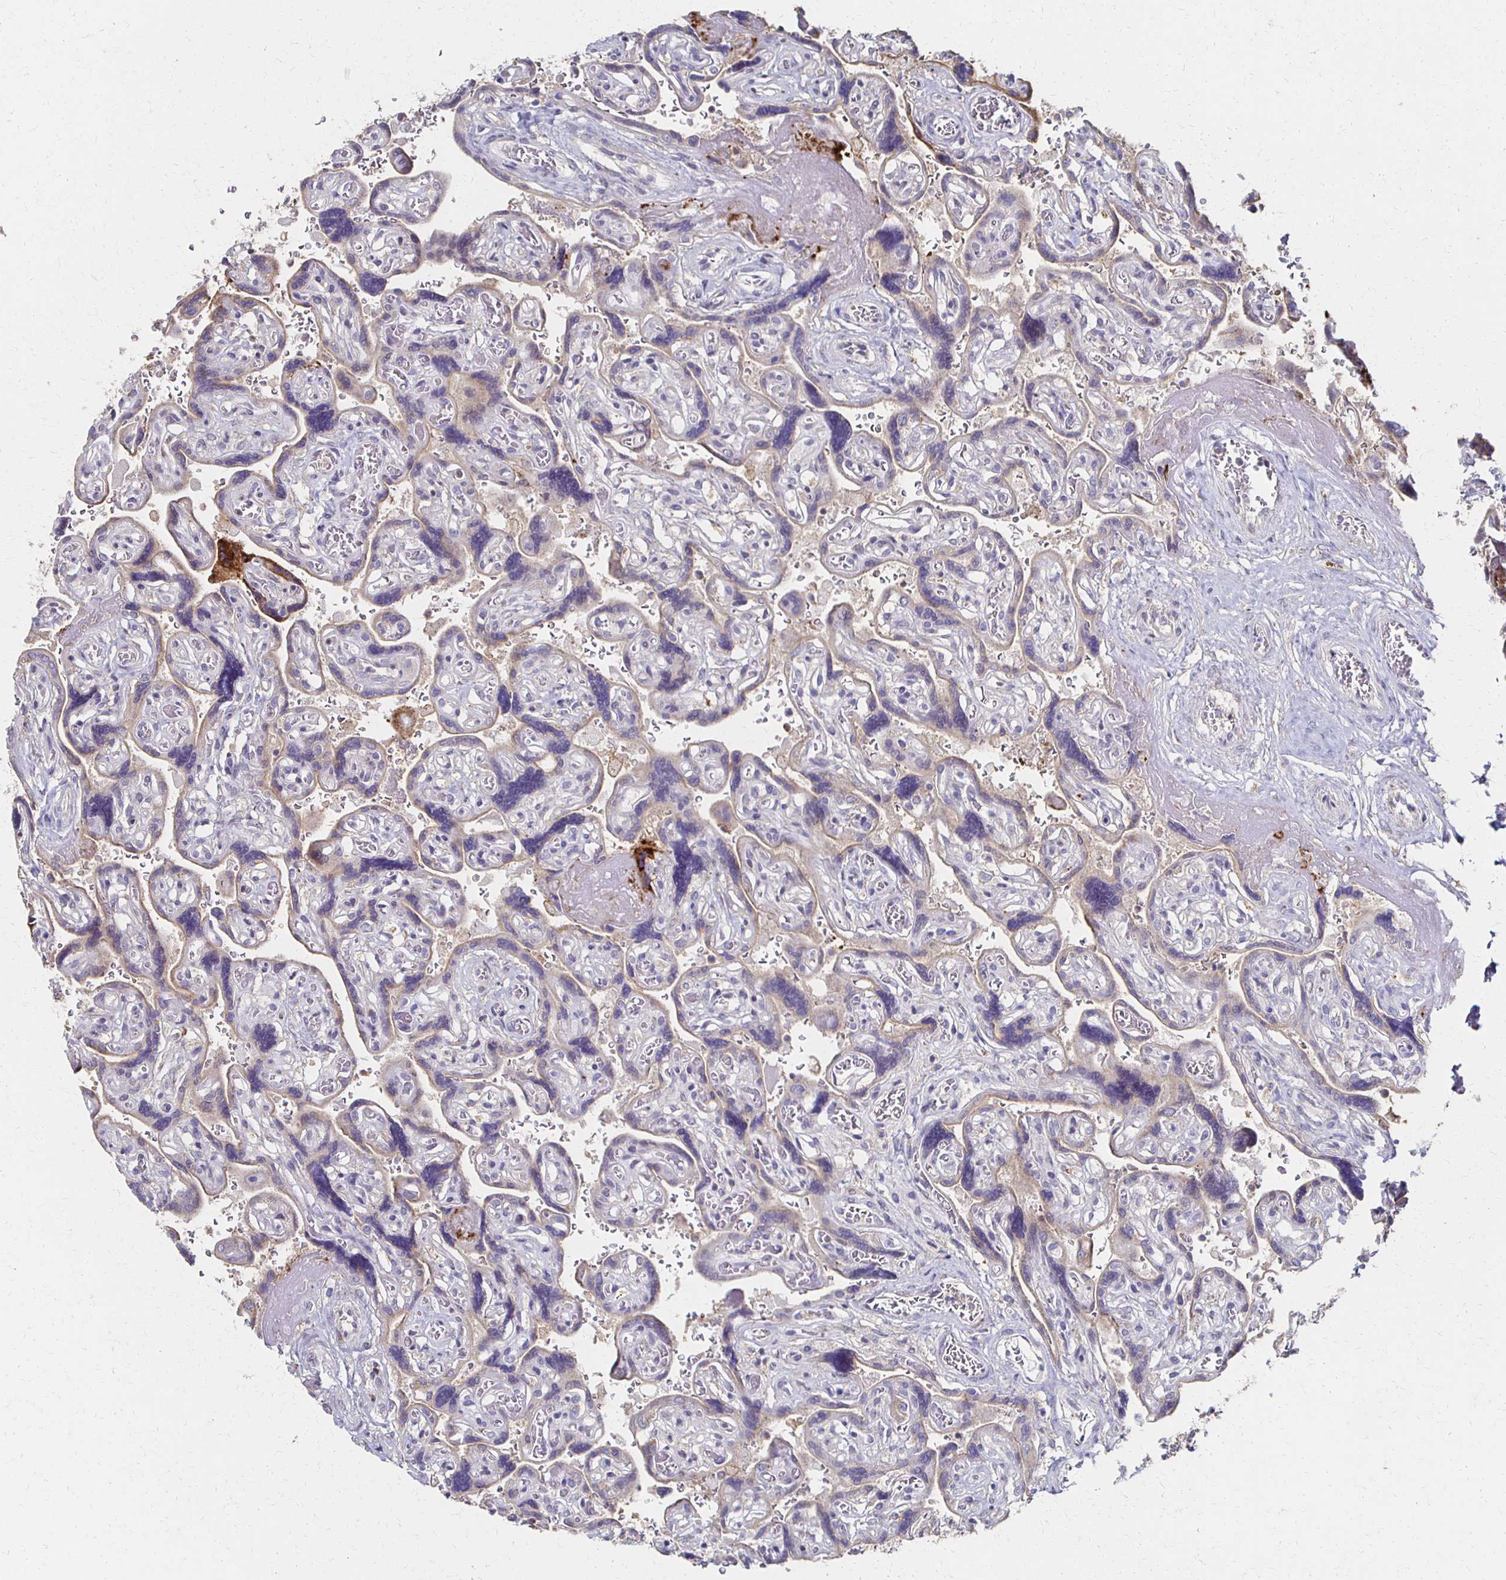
{"staining": {"intensity": "negative", "quantity": "none", "location": "none"}, "tissue": "placenta", "cell_type": "Decidual cells", "image_type": "normal", "snomed": [{"axis": "morphology", "description": "Normal tissue, NOS"}, {"axis": "topography", "description": "Placenta"}], "caption": "Protein analysis of benign placenta demonstrates no significant positivity in decidual cells.", "gene": "CX3CR1", "patient": {"sex": "female", "age": 32}}